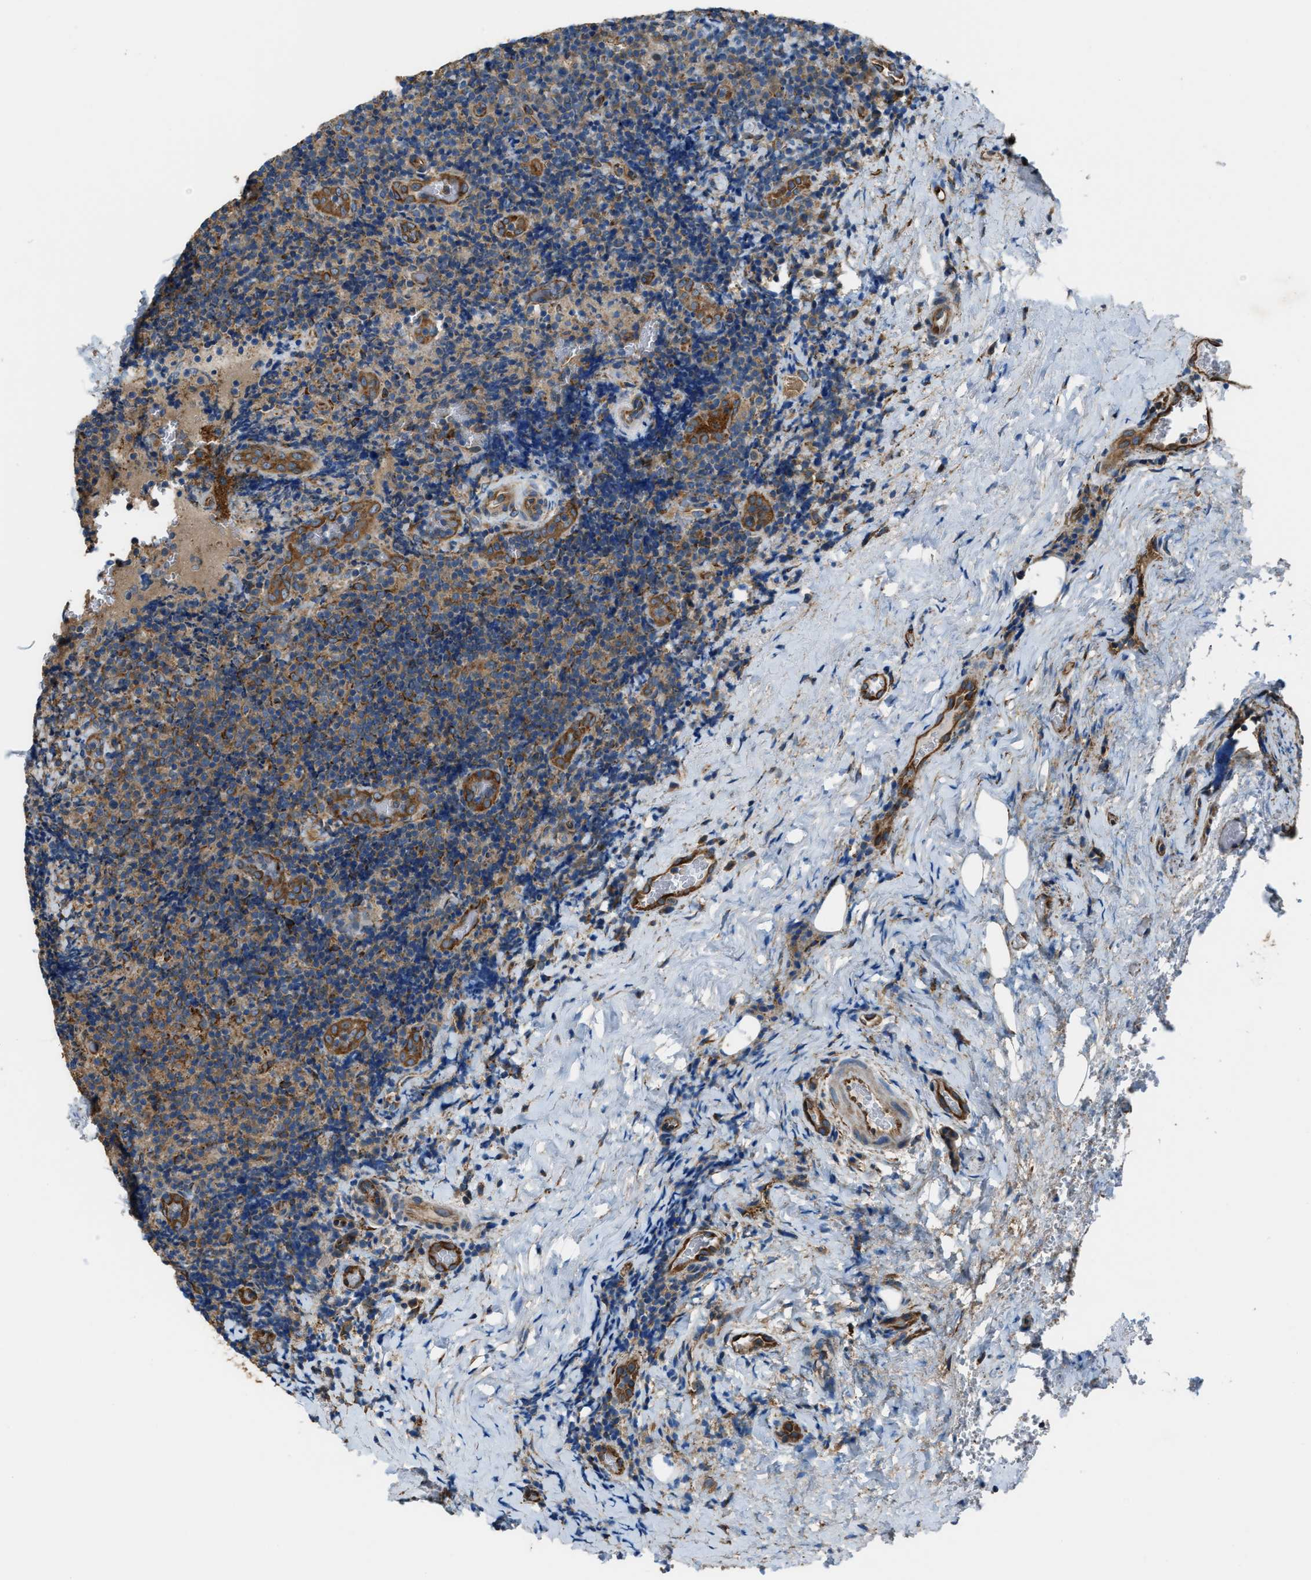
{"staining": {"intensity": "moderate", "quantity": ">75%", "location": "cytoplasmic/membranous"}, "tissue": "lymphoma", "cell_type": "Tumor cells", "image_type": "cancer", "snomed": [{"axis": "morphology", "description": "Malignant lymphoma, non-Hodgkin's type, High grade"}, {"axis": "topography", "description": "Tonsil"}], "caption": "A brown stain shows moderate cytoplasmic/membranous staining of a protein in high-grade malignant lymphoma, non-Hodgkin's type tumor cells.", "gene": "TRPC1", "patient": {"sex": "female", "age": 36}}